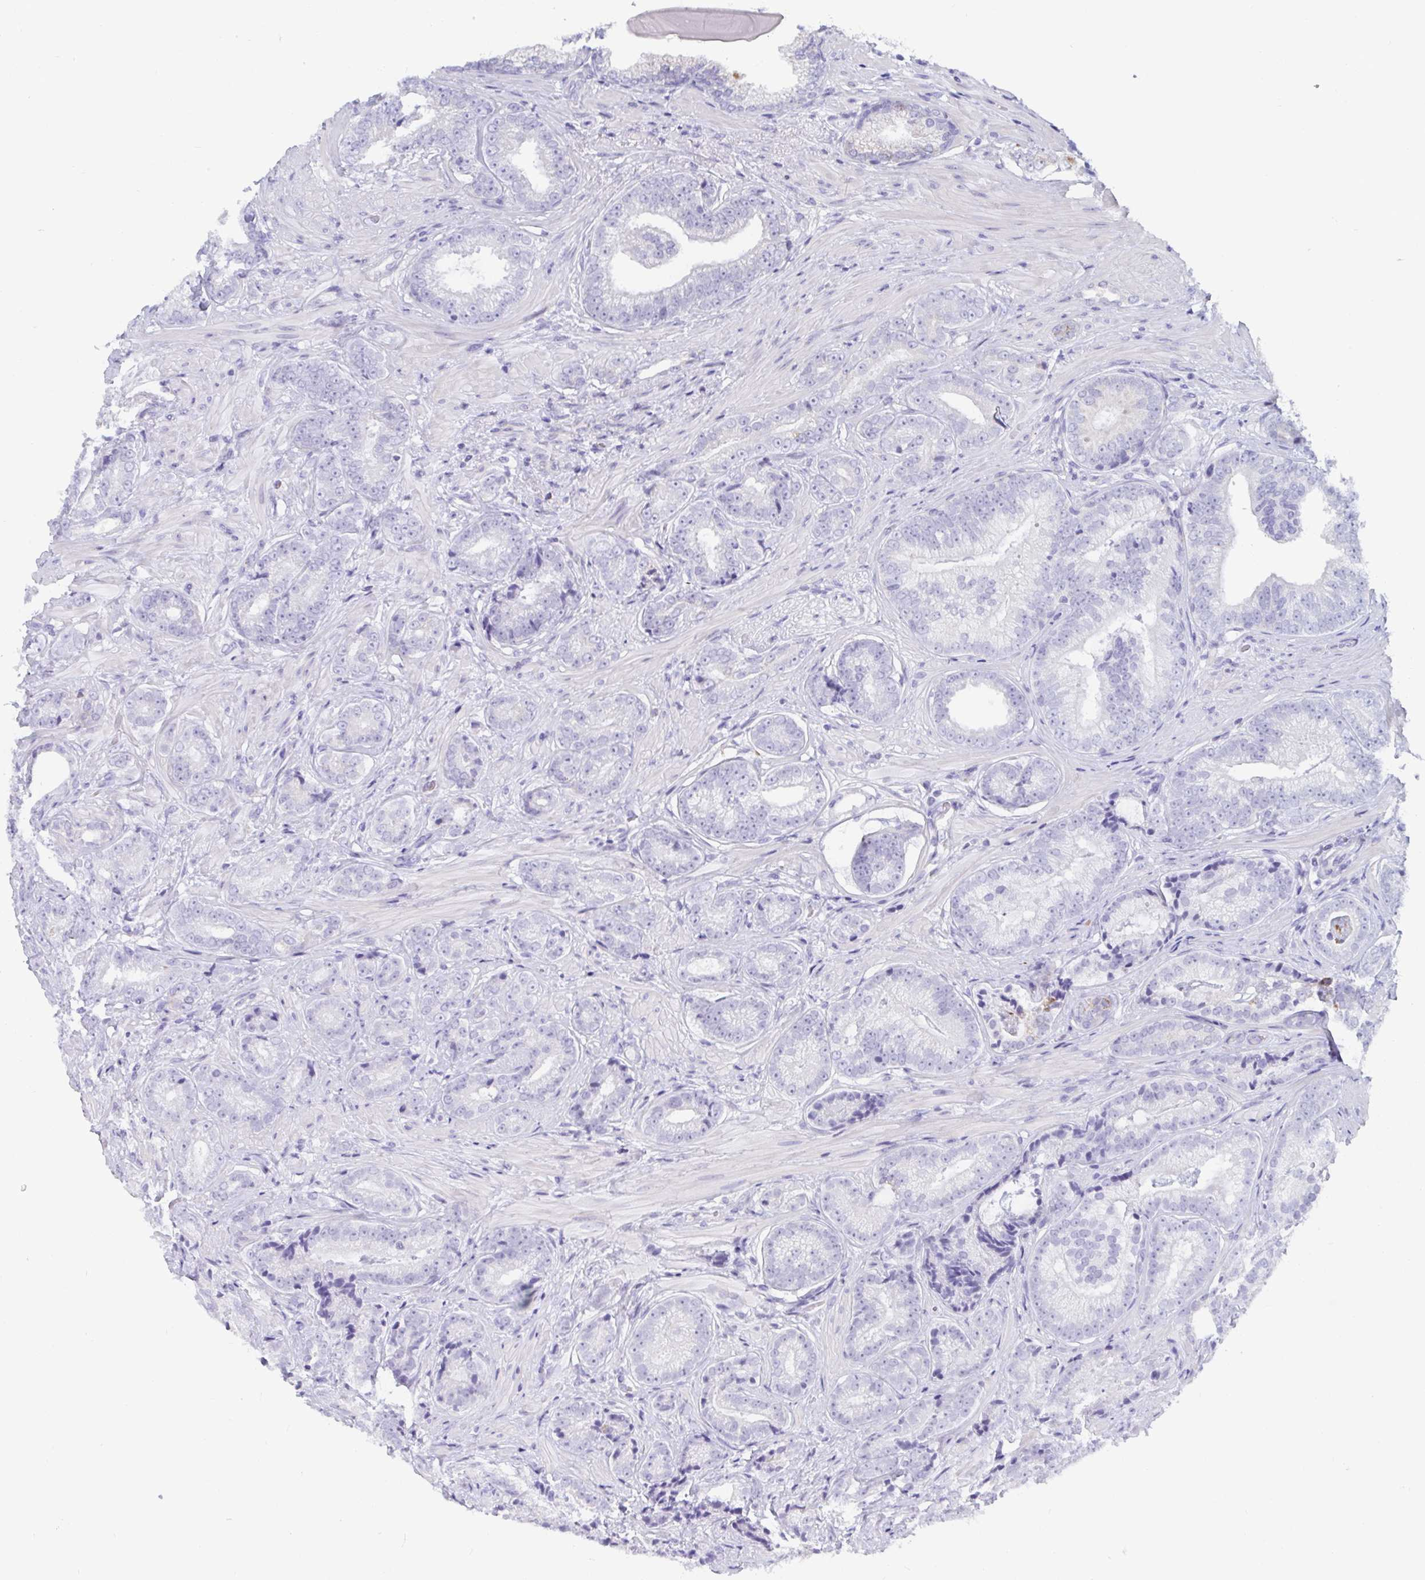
{"staining": {"intensity": "negative", "quantity": "none", "location": "none"}, "tissue": "prostate cancer", "cell_type": "Tumor cells", "image_type": "cancer", "snomed": [{"axis": "morphology", "description": "Adenocarcinoma, Low grade"}, {"axis": "topography", "description": "Prostate"}], "caption": "The IHC micrograph has no significant positivity in tumor cells of prostate cancer (adenocarcinoma (low-grade)) tissue.", "gene": "MGAM2", "patient": {"sex": "male", "age": 61}}